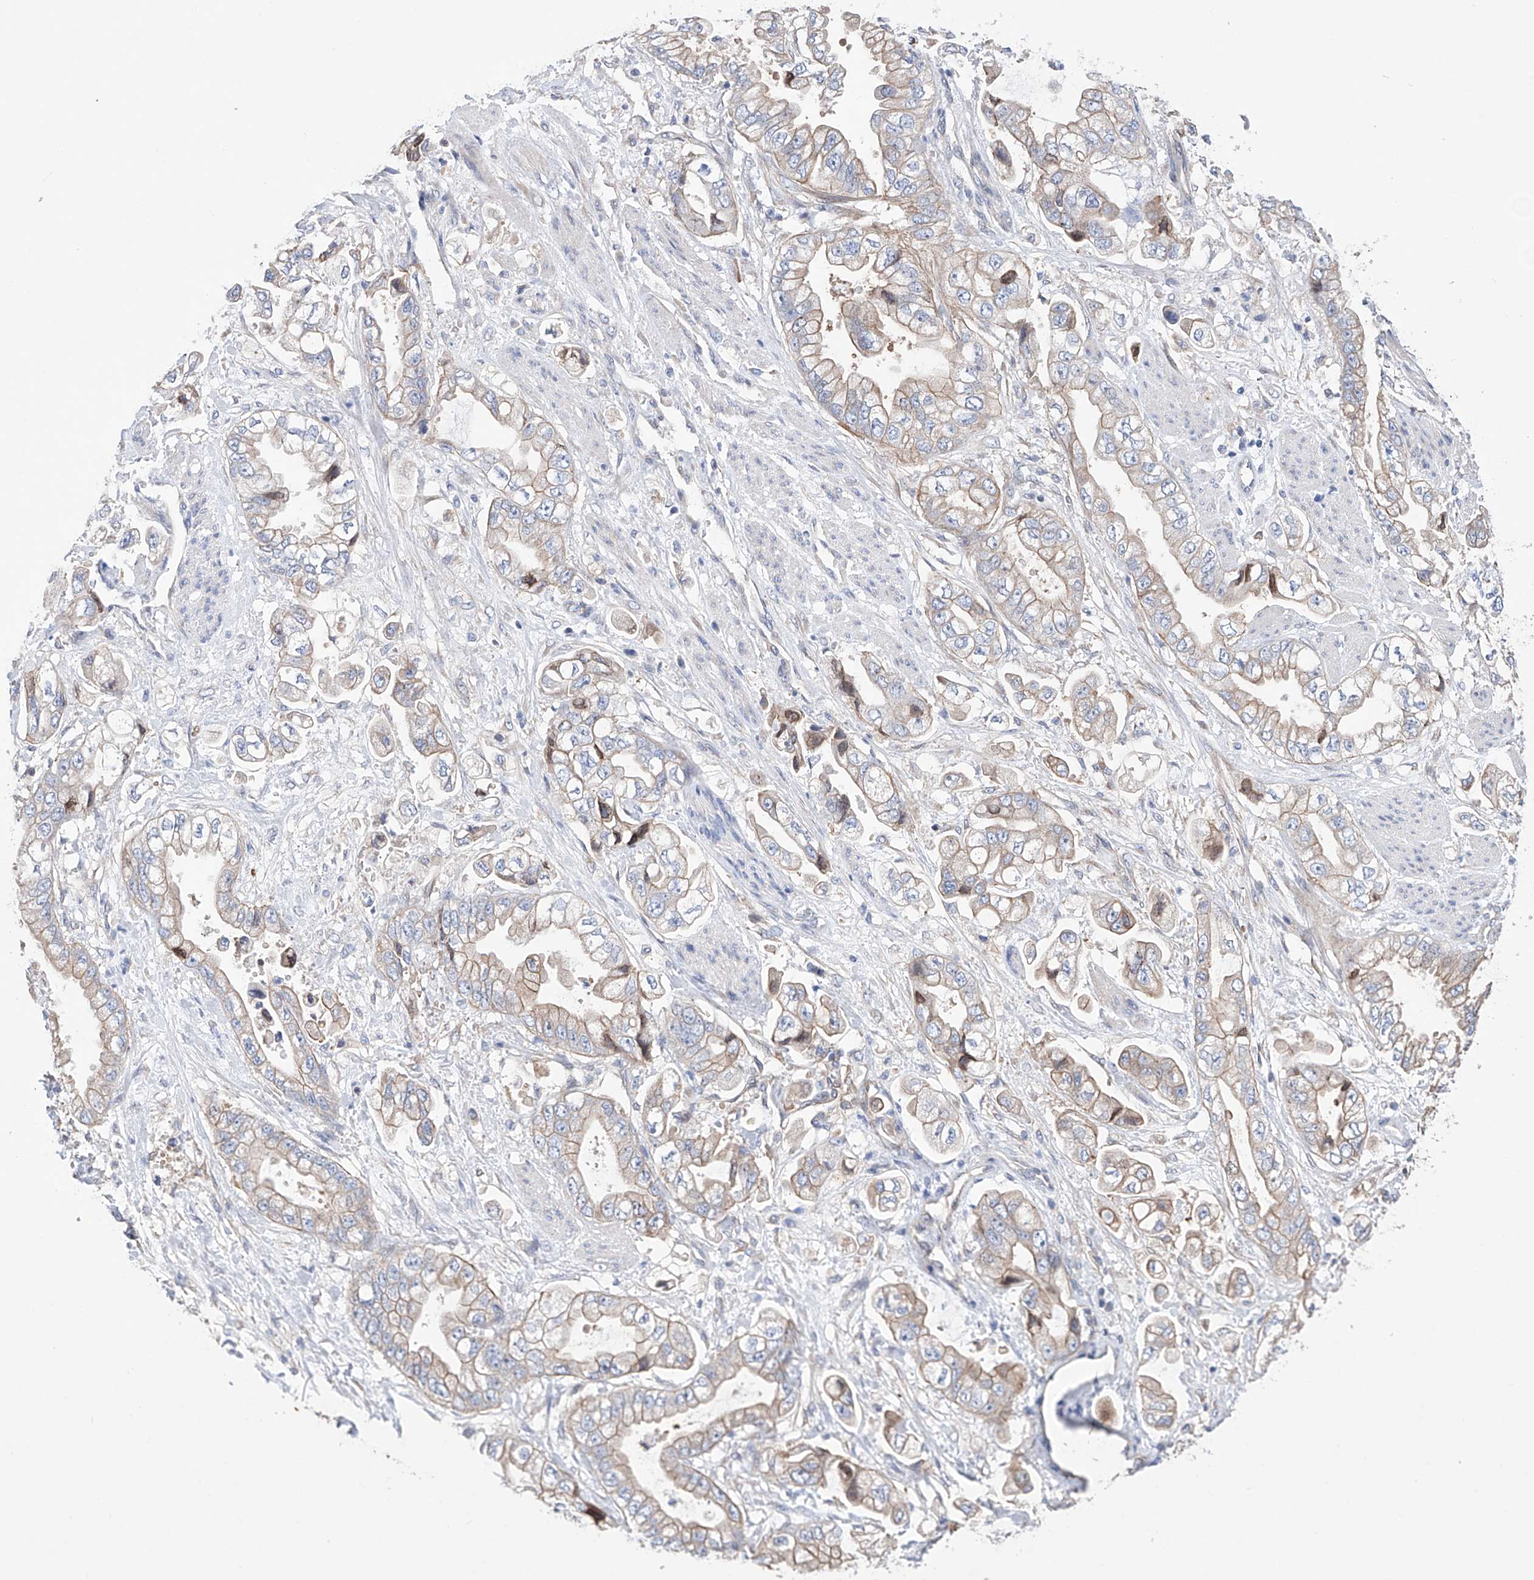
{"staining": {"intensity": "weak", "quantity": ">75%", "location": "cytoplasmic/membranous"}, "tissue": "stomach cancer", "cell_type": "Tumor cells", "image_type": "cancer", "snomed": [{"axis": "morphology", "description": "Adenocarcinoma, NOS"}, {"axis": "topography", "description": "Stomach"}], "caption": "Tumor cells reveal low levels of weak cytoplasmic/membranous positivity in approximately >75% of cells in stomach cancer (adenocarcinoma).", "gene": "AFG1L", "patient": {"sex": "male", "age": 62}}